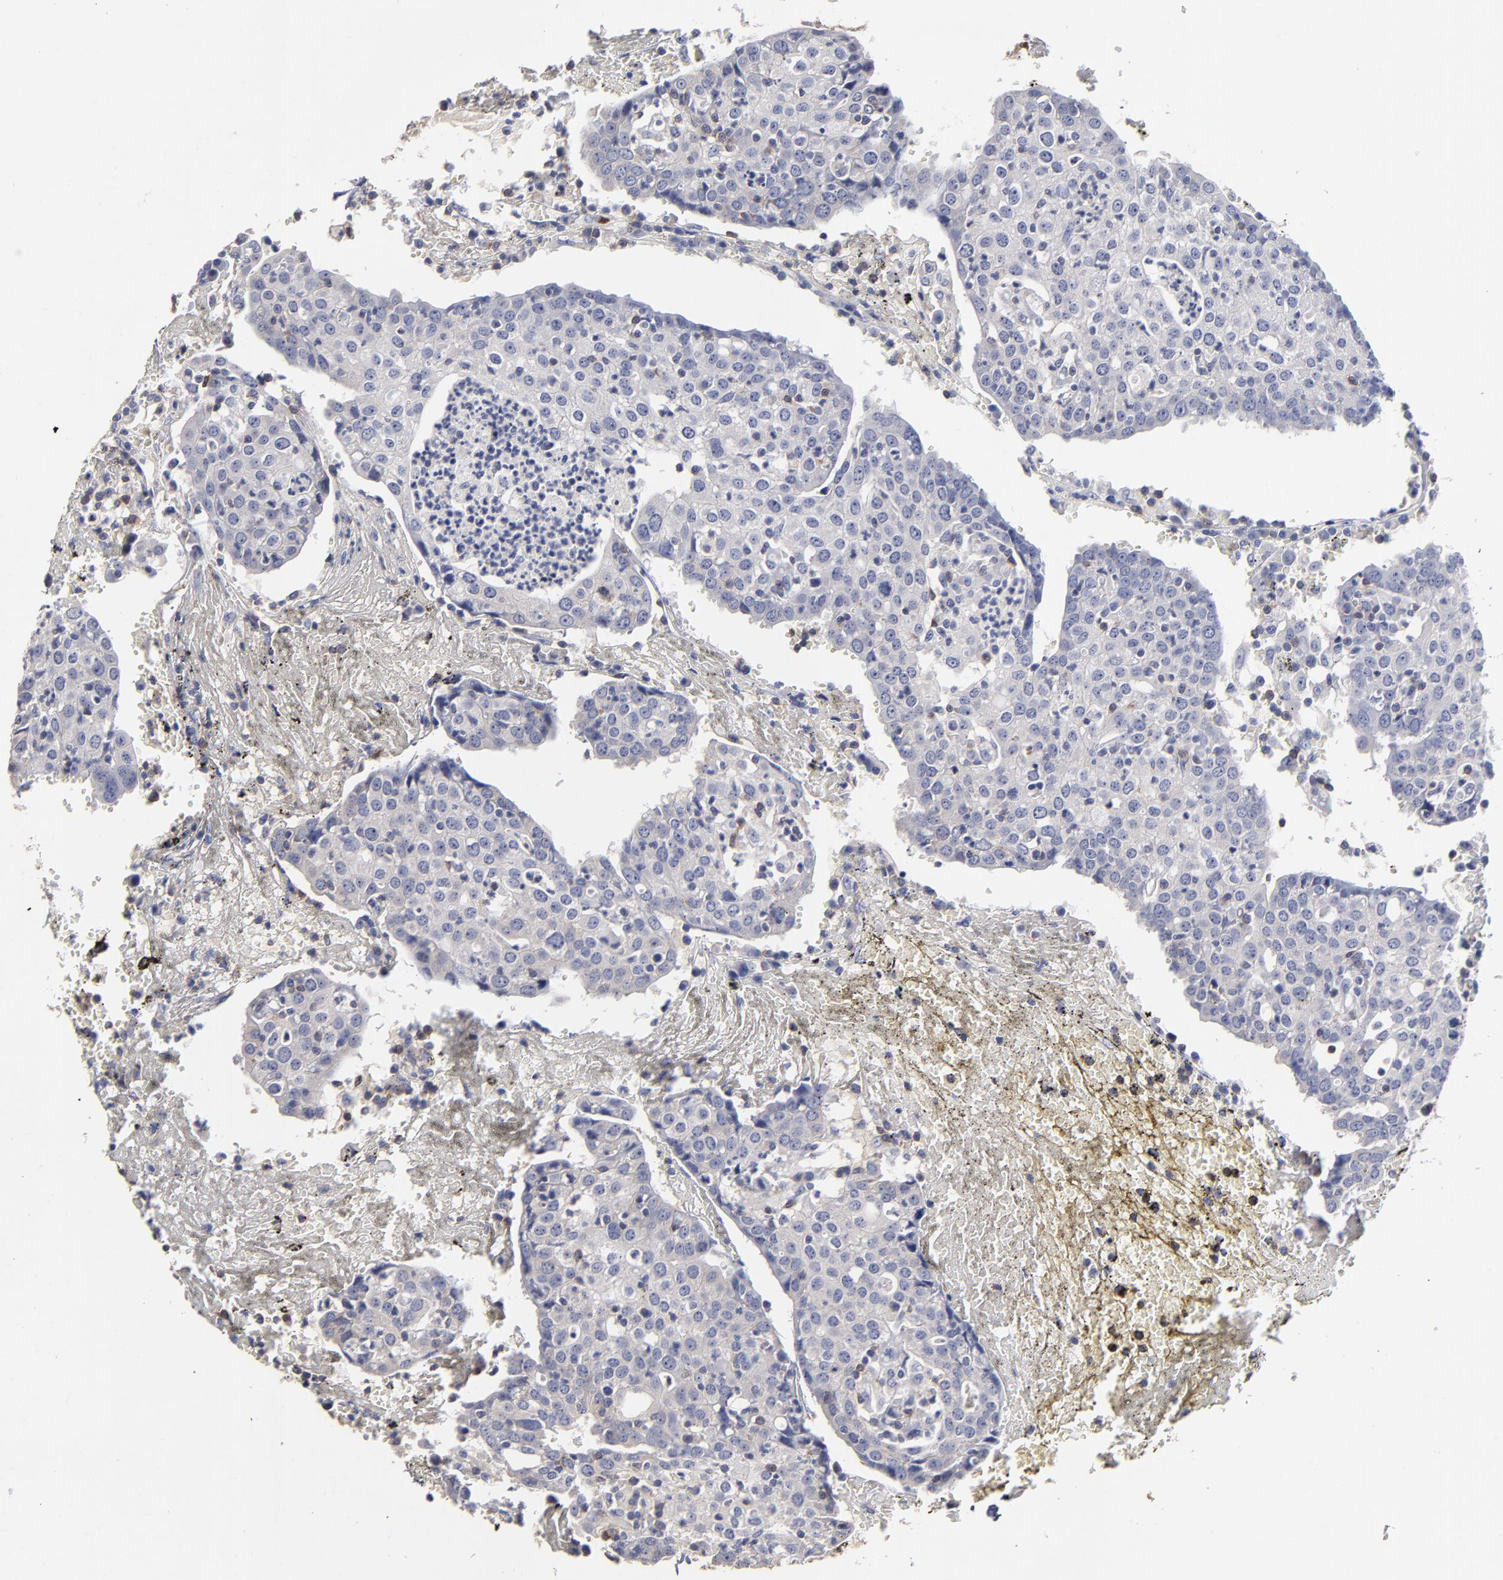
{"staining": {"intensity": "negative", "quantity": "none", "location": "none"}, "tissue": "head and neck cancer", "cell_type": "Tumor cells", "image_type": "cancer", "snomed": [{"axis": "morphology", "description": "Adenocarcinoma, NOS"}, {"axis": "topography", "description": "Salivary gland"}, {"axis": "topography", "description": "Head-Neck"}], "caption": "IHC photomicrograph of neoplastic tissue: human head and neck adenocarcinoma stained with DAB exhibits no significant protein positivity in tumor cells.", "gene": "TRAT1", "patient": {"sex": "female", "age": 65}}